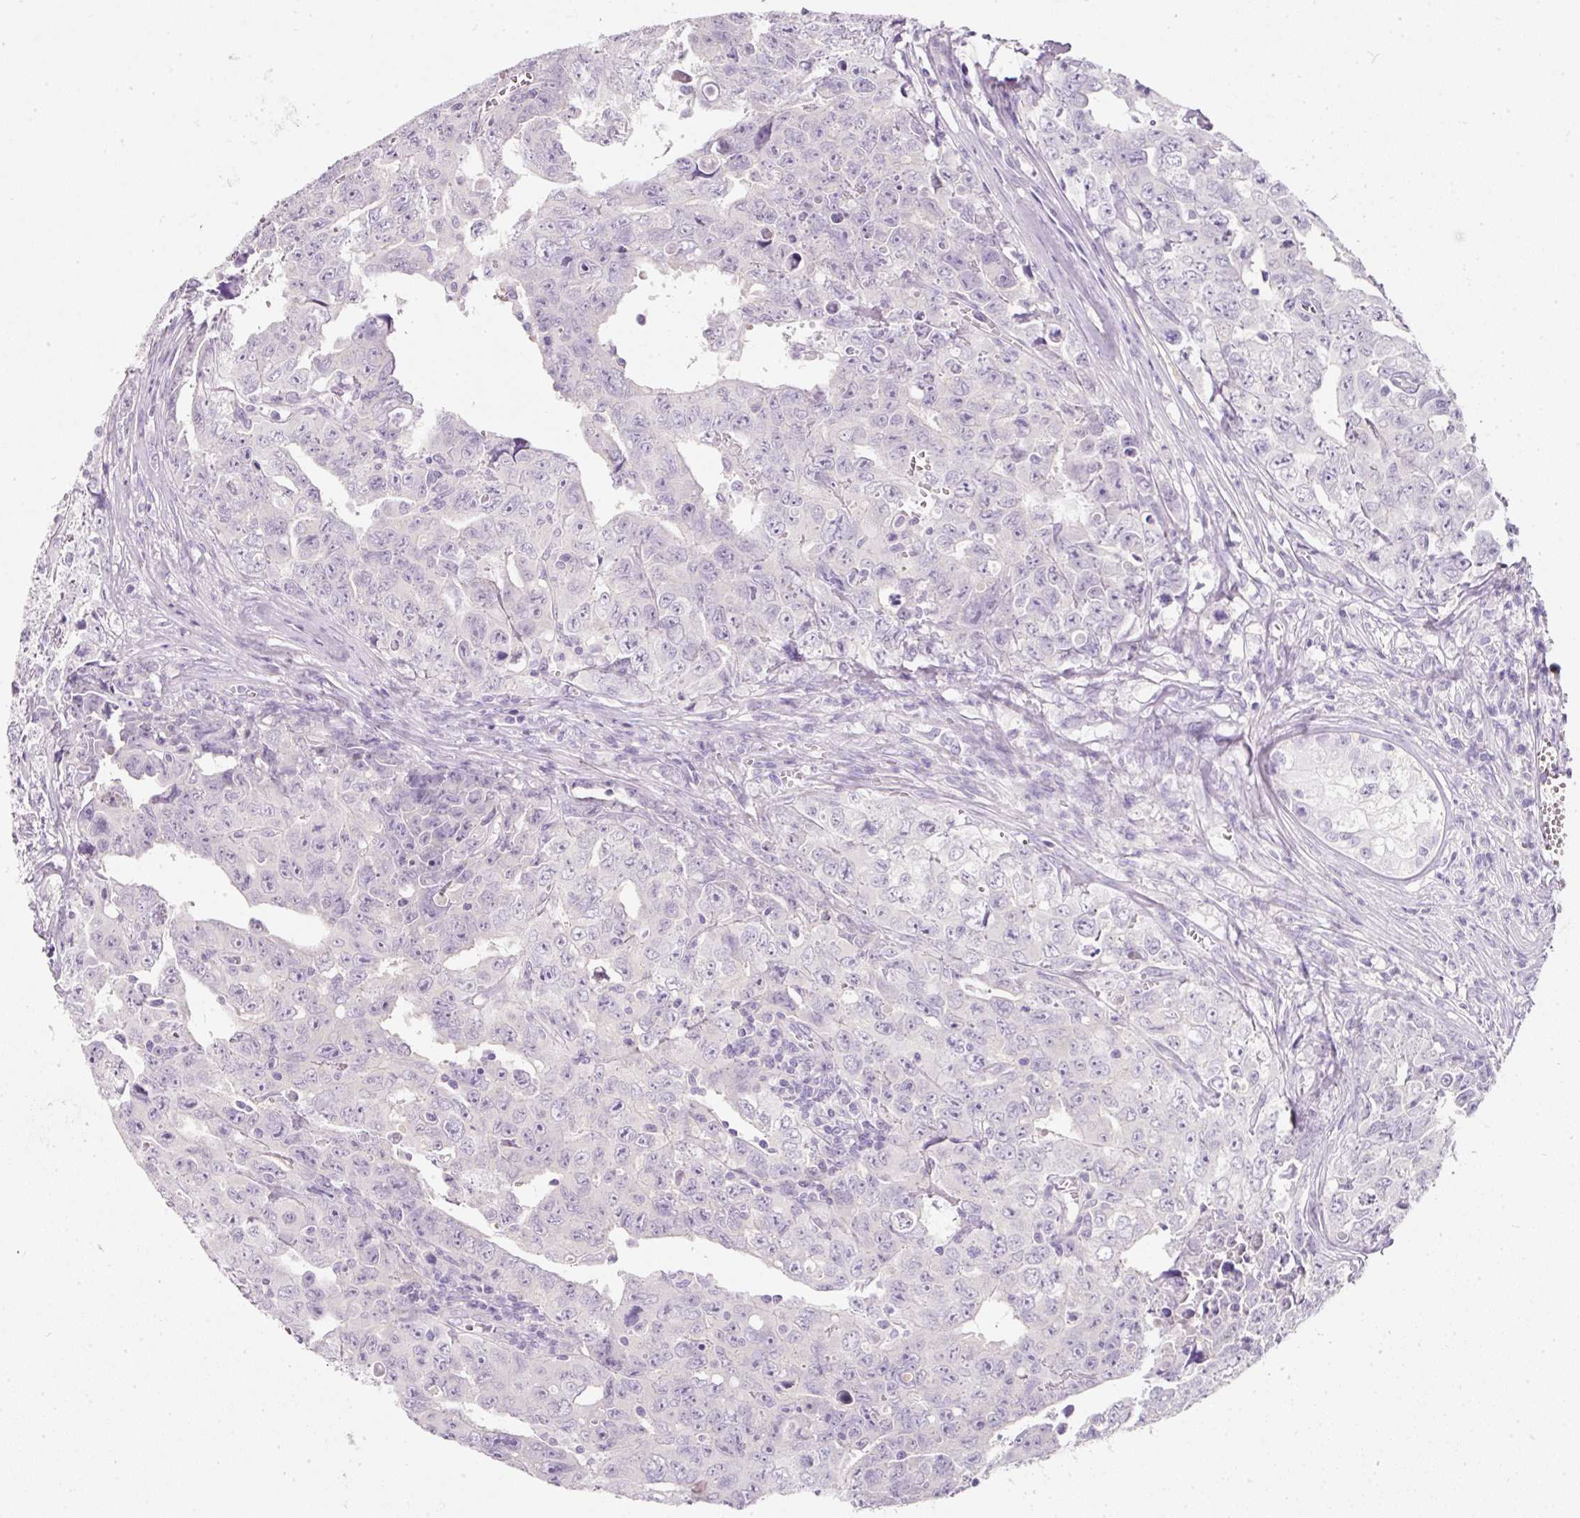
{"staining": {"intensity": "negative", "quantity": "none", "location": "none"}, "tissue": "testis cancer", "cell_type": "Tumor cells", "image_type": "cancer", "snomed": [{"axis": "morphology", "description": "Carcinoma, Embryonal, NOS"}, {"axis": "topography", "description": "Testis"}], "caption": "Testis embryonal carcinoma stained for a protein using IHC shows no positivity tumor cells.", "gene": "SLC2A2", "patient": {"sex": "male", "age": 24}}